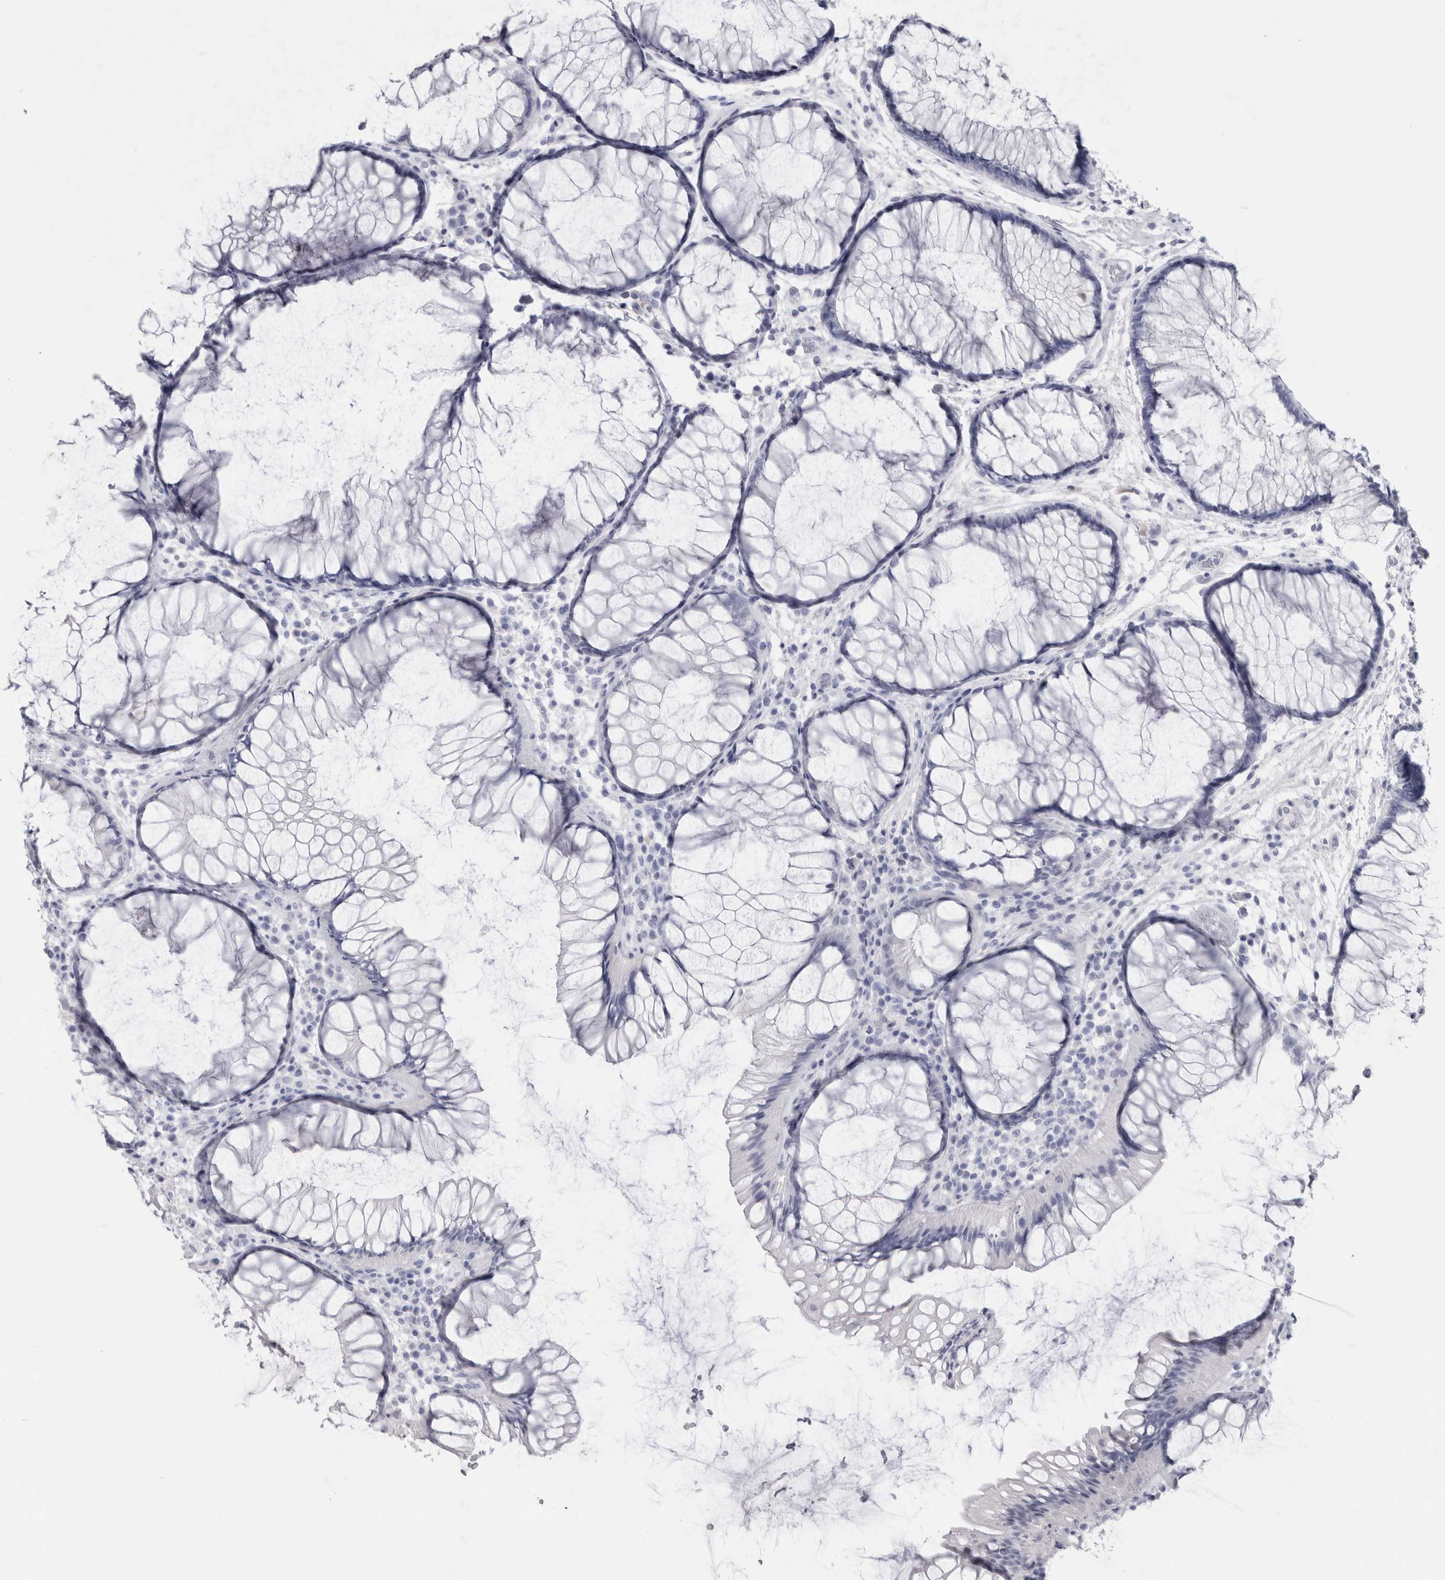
{"staining": {"intensity": "negative", "quantity": "none", "location": "none"}, "tissue": "rectum", "cell_type": "Glandular cells", "image_type": "normal", "snomed": [{"axis": "morphology", "description": "Normal tissue, NOS"}, {"axis": "topography", "description": "Rectum"}], "caption": "This is an IHC photomicrograph of normal human rectum. There is no positivity in glandular cells.", "gene": "PTH", "patient": {"sex": "male", "age": 51}}